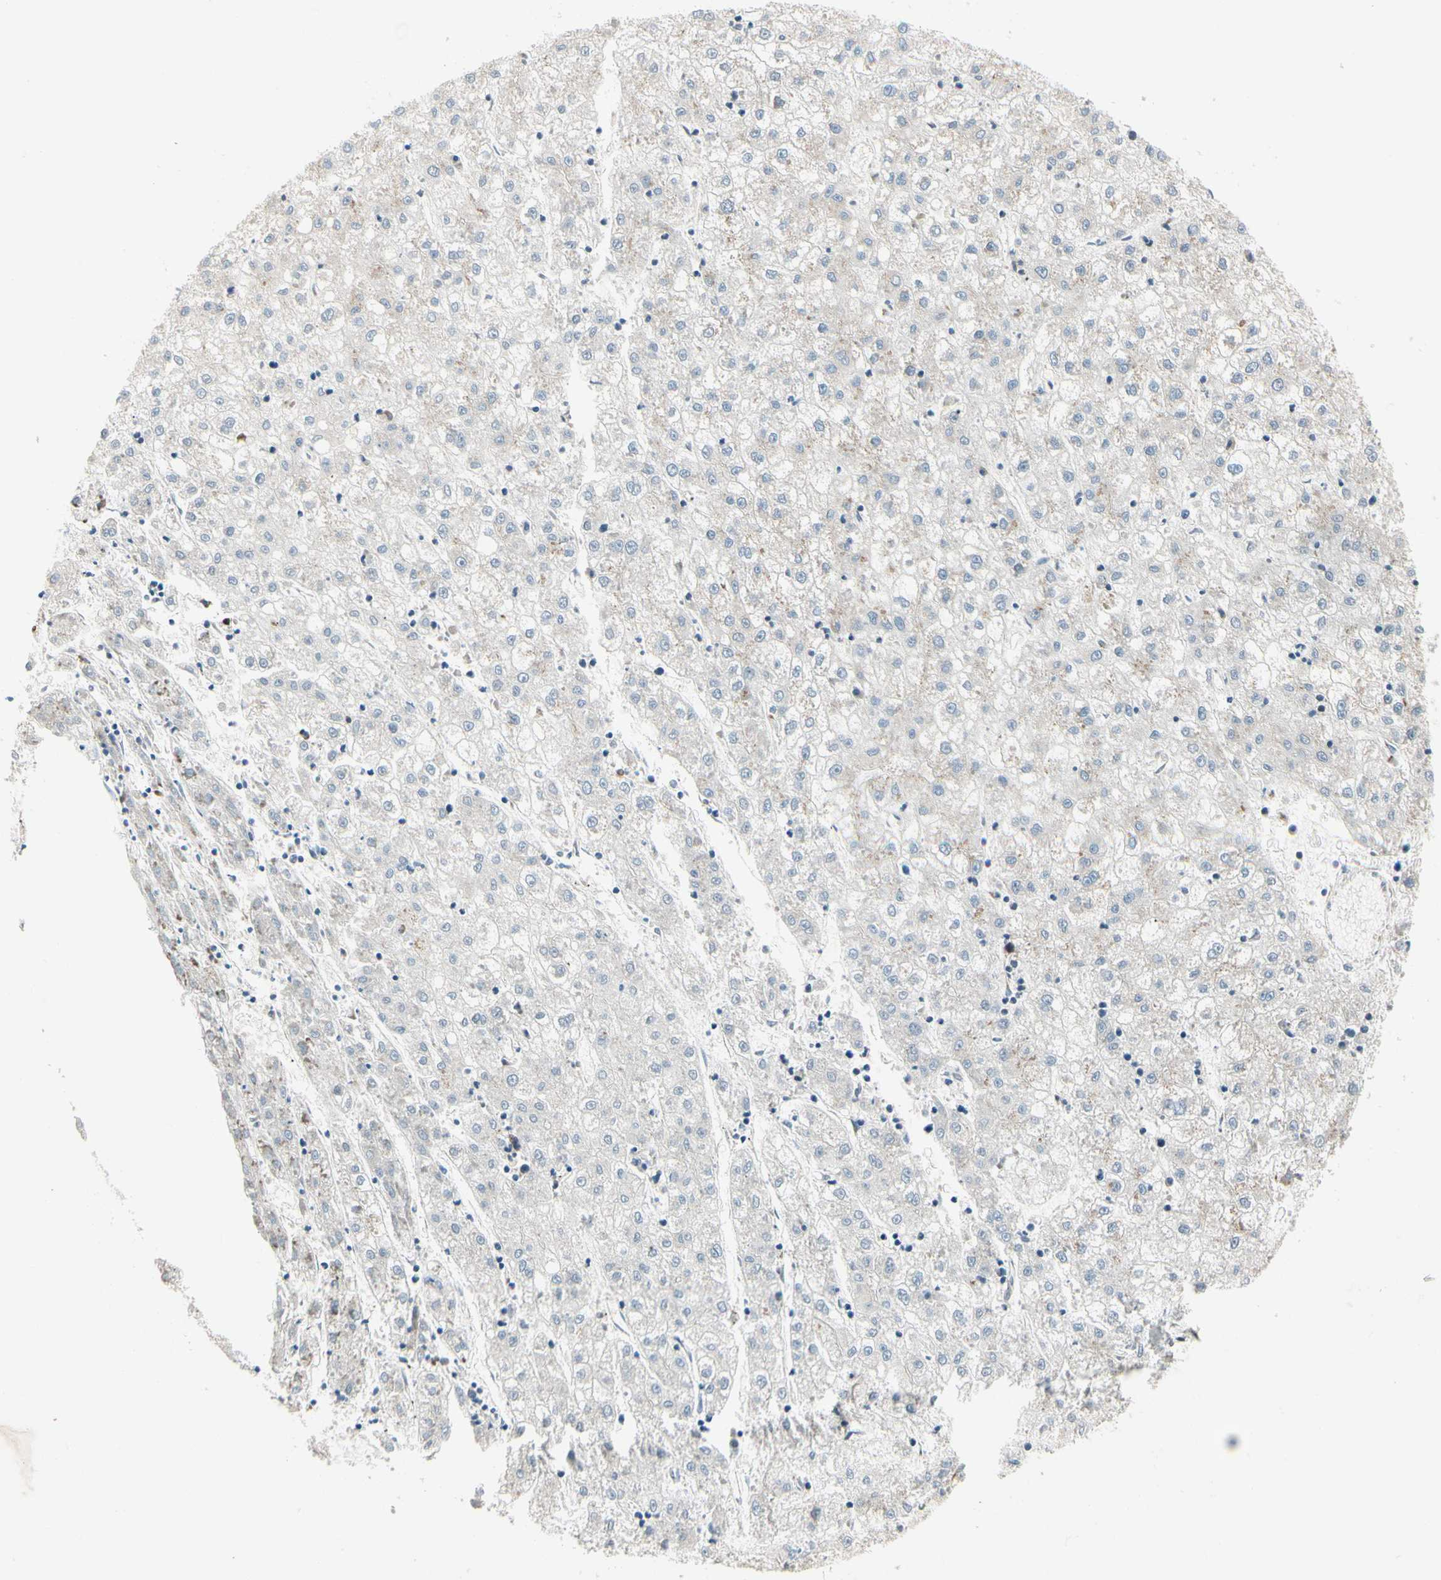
{"staining": {"intensity": "negative", "quantity": "none", "location": "none"}, "tissue": "liver cancer", "cell_type": "Tumor cells", "image_type": "cancer", "snomed": [{"axis": "morphology", "description": "Carcinoma, Hepatocellular, NOS"}, {"axis": "topography", "description": "Liver"}], "caption": "Tumor cells show no significant protein positivity in hepatocellular carcinoma (liver). (Stains: DAB (3,3'-diaminobenzidine) IHC with hematoxylin counter stain, Microscopy: brightfield microscopy at high magnification).", "gene": "ABCA3", "patient": {"sex": "male", "age": 72}}